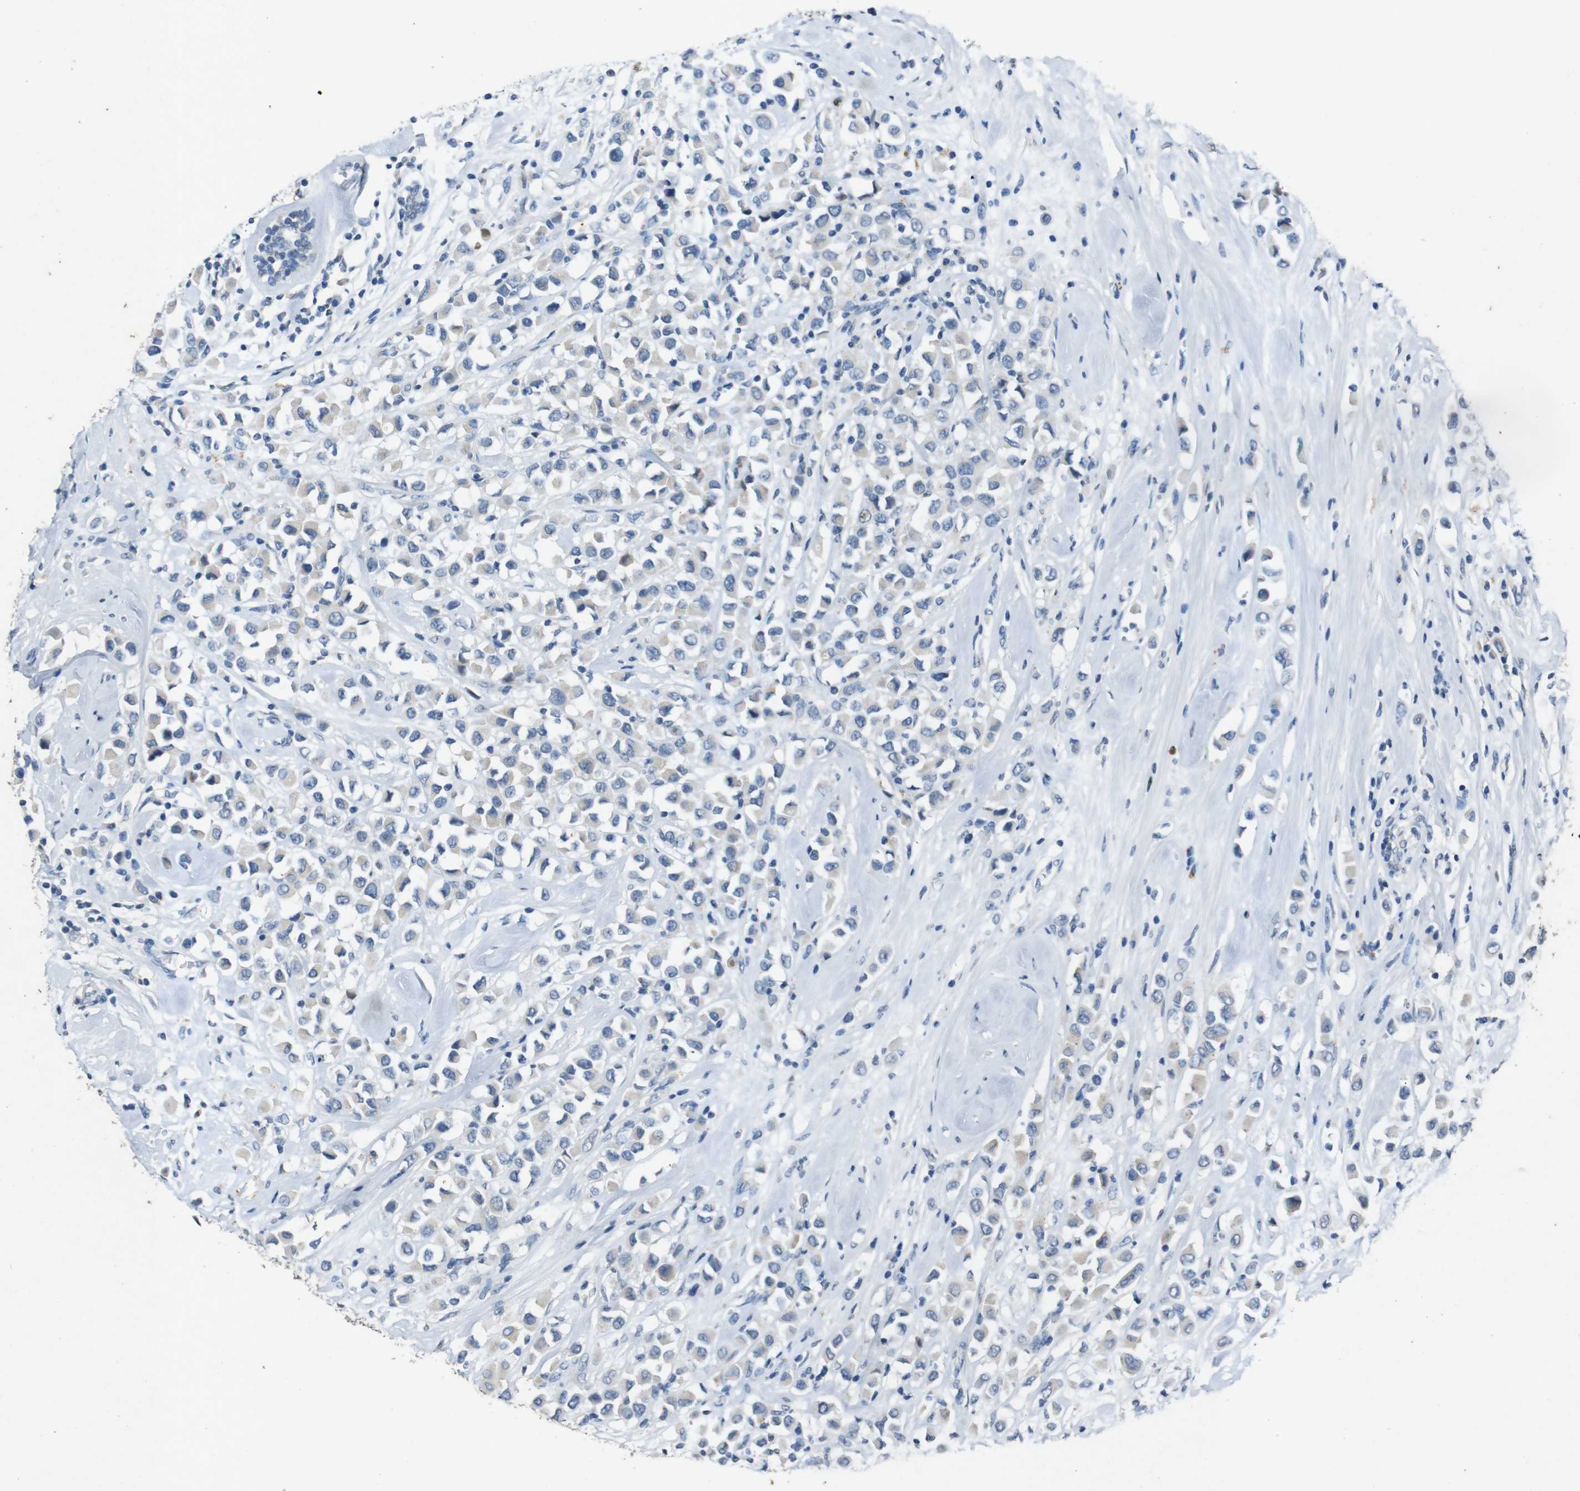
{"staining": {"intensity": "negative", "quantity": "none", "location": "none"}, "tissue": "breast cancer", "cell_type": "Tumor cells", "image_type": "cancer", "snomed": [{"axis": "morphology", "description": "Duct carcinoma"}, {"axis": "topography", "description": "Breast"}], "caption": "Image shows no significant protein expression in tumor cells of breast invasive ductal carcinoma.", "gene": "STBD1", "patient": {"sex": "female", "age": 61}}